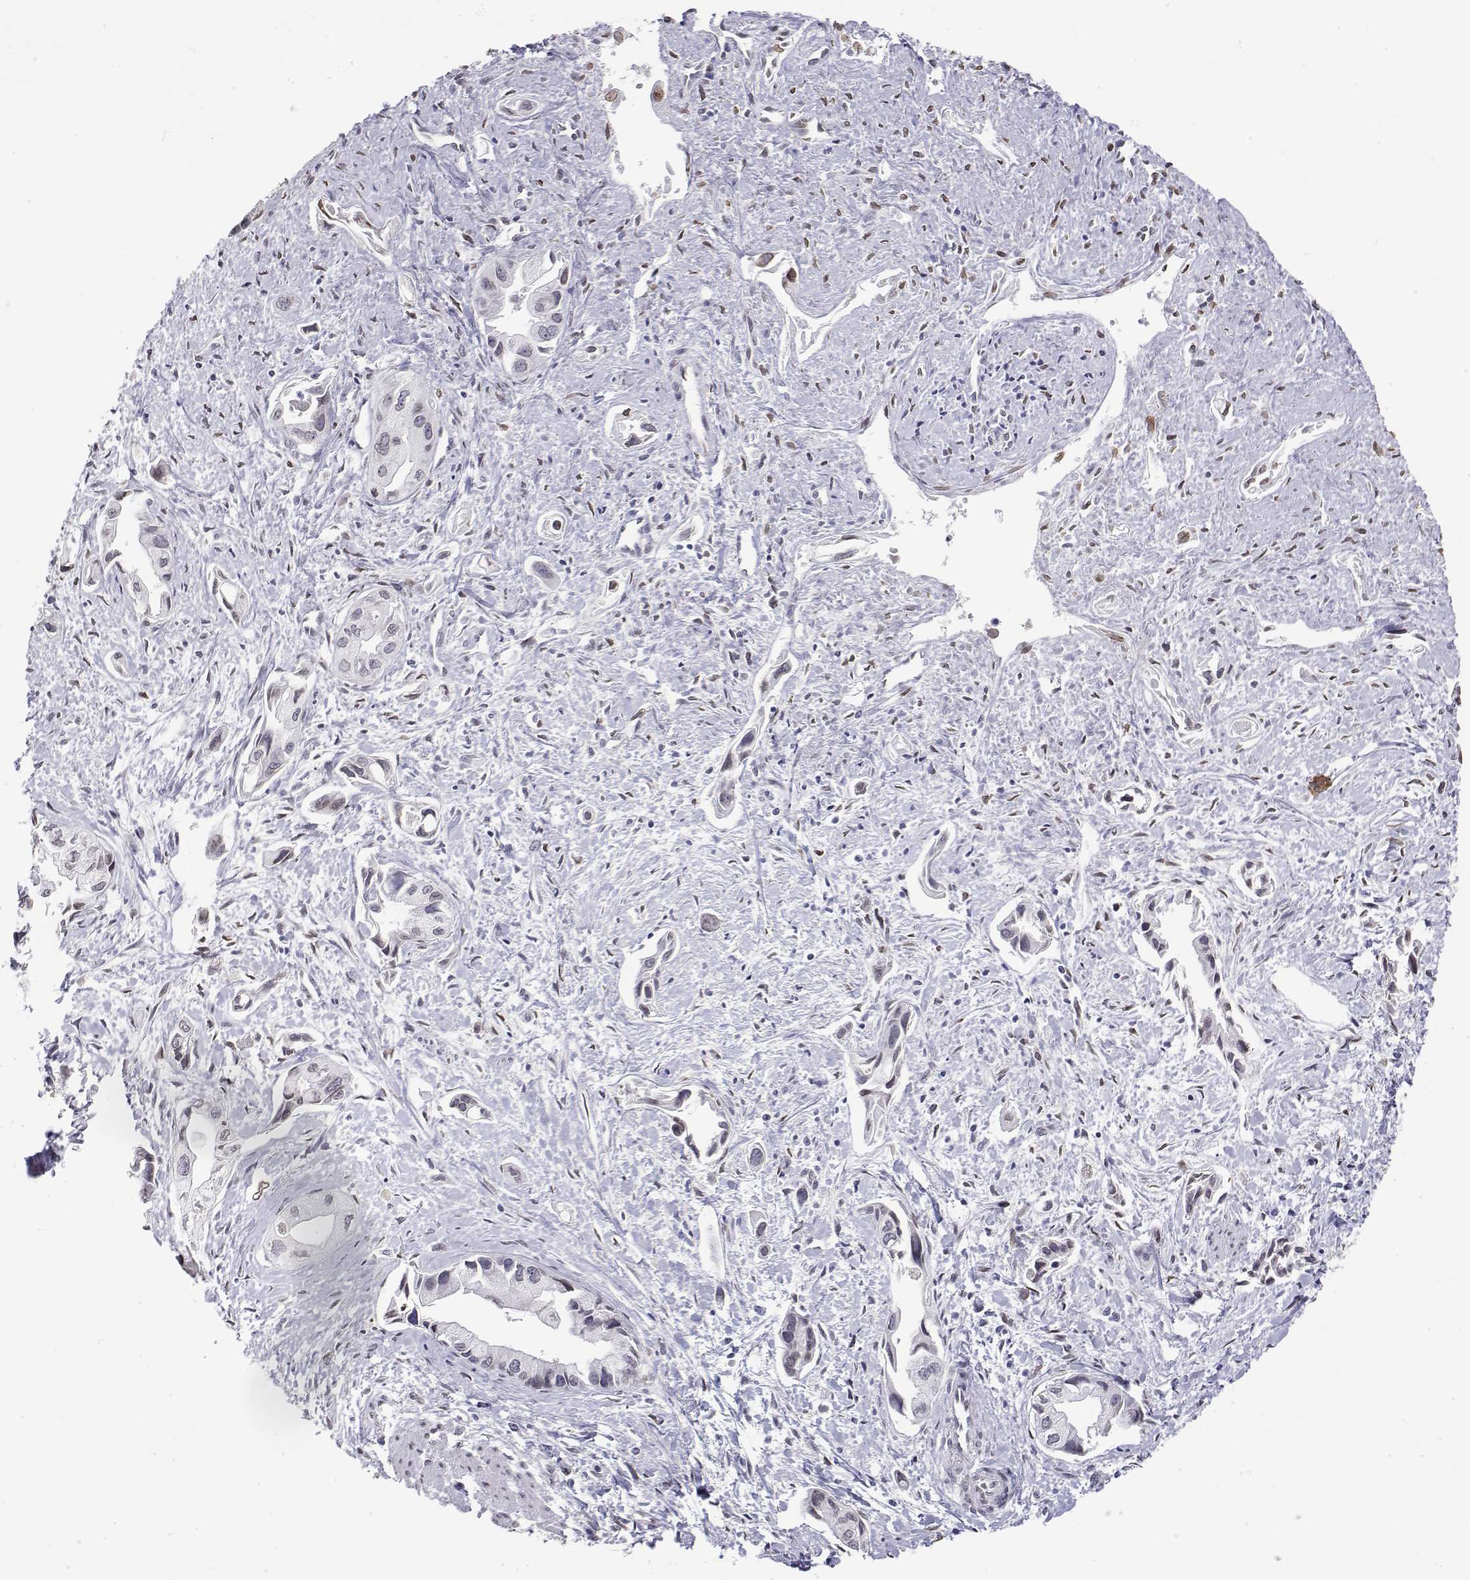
{"staining": {"intensity": "negative", "quantity": "none", "location": "none"}, "tissue": "pancreatic cancer", "cell_type": "Tumor cells", "image_type": "cancer", "snomed": [{"axis": "morphology", "description": "Adenocarcinoma, NOS"}, {"axis": "topography", "description": "Pancreas"}], "caption": "High power microscopy histopathology image of an immunohistochemistry histopathology image of pancreatic cancer (adenocarcinoma), revealing no significant staining in tumor cells. (Stains: DAB immunohistochemistry (IHC) with hematoxylin counter stain, Microscopy: brightfield microscopy at high magnification).", "gene": "ZNF532", "patient": {"sex": "female", "age": 61}}